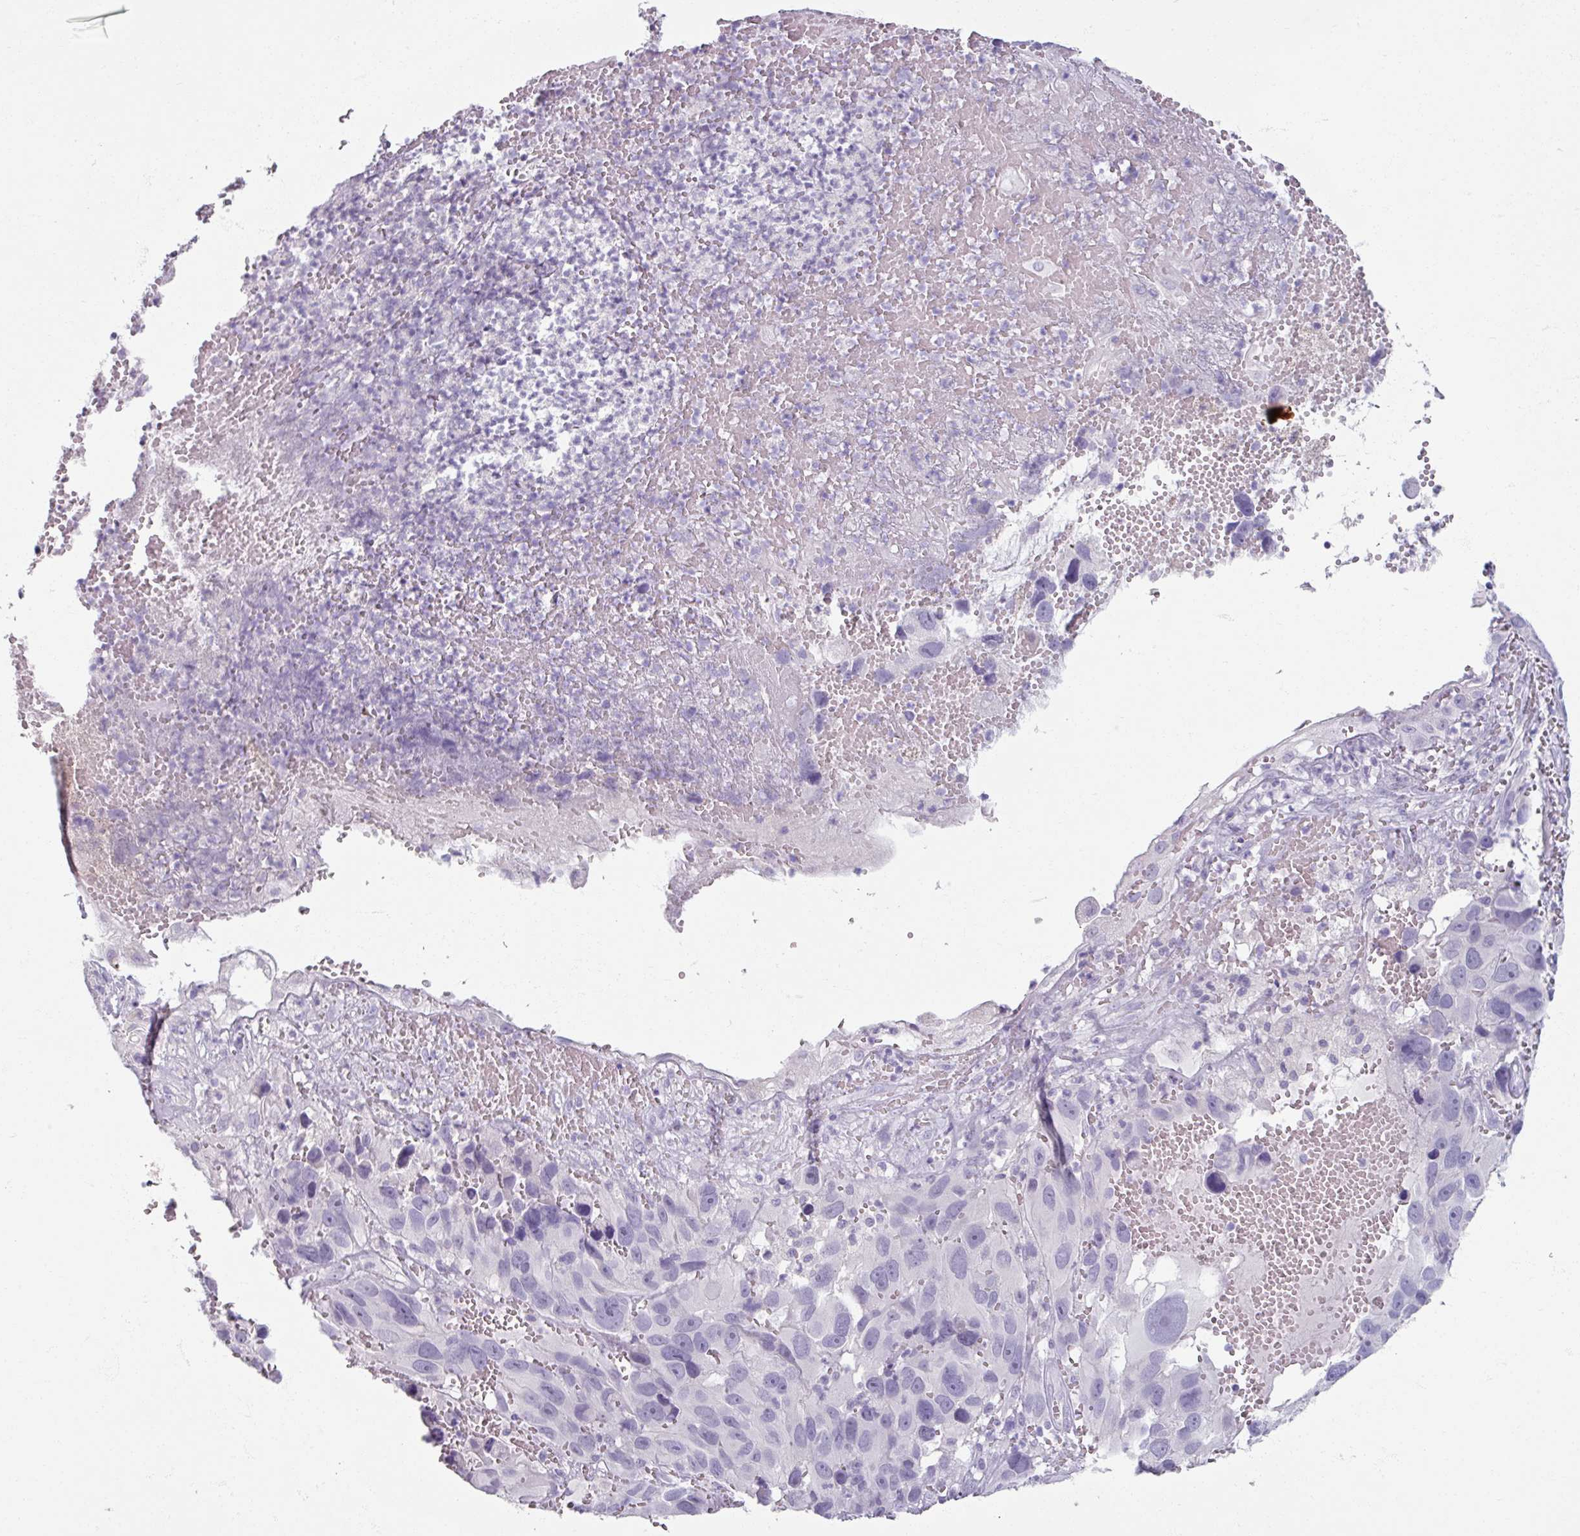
{"staining": {"intensity": "negative", "quantity": "none", "location": "none"}, "tissue": "melanoma", "cell_type": "Tumor cells", "image_type": "cancer", "snomed": [{"axis": "morphology", "description": "Malignant melanoma, NOS"}, {"axis": "topography", "description": "Skin"}], "caption": "This is an immunohistochemistry (IHC) image of human malignant melanoma. There is no positivity in tumor cells.", "gene": "TG", "patient": {"sex": "male", "age": 84}}